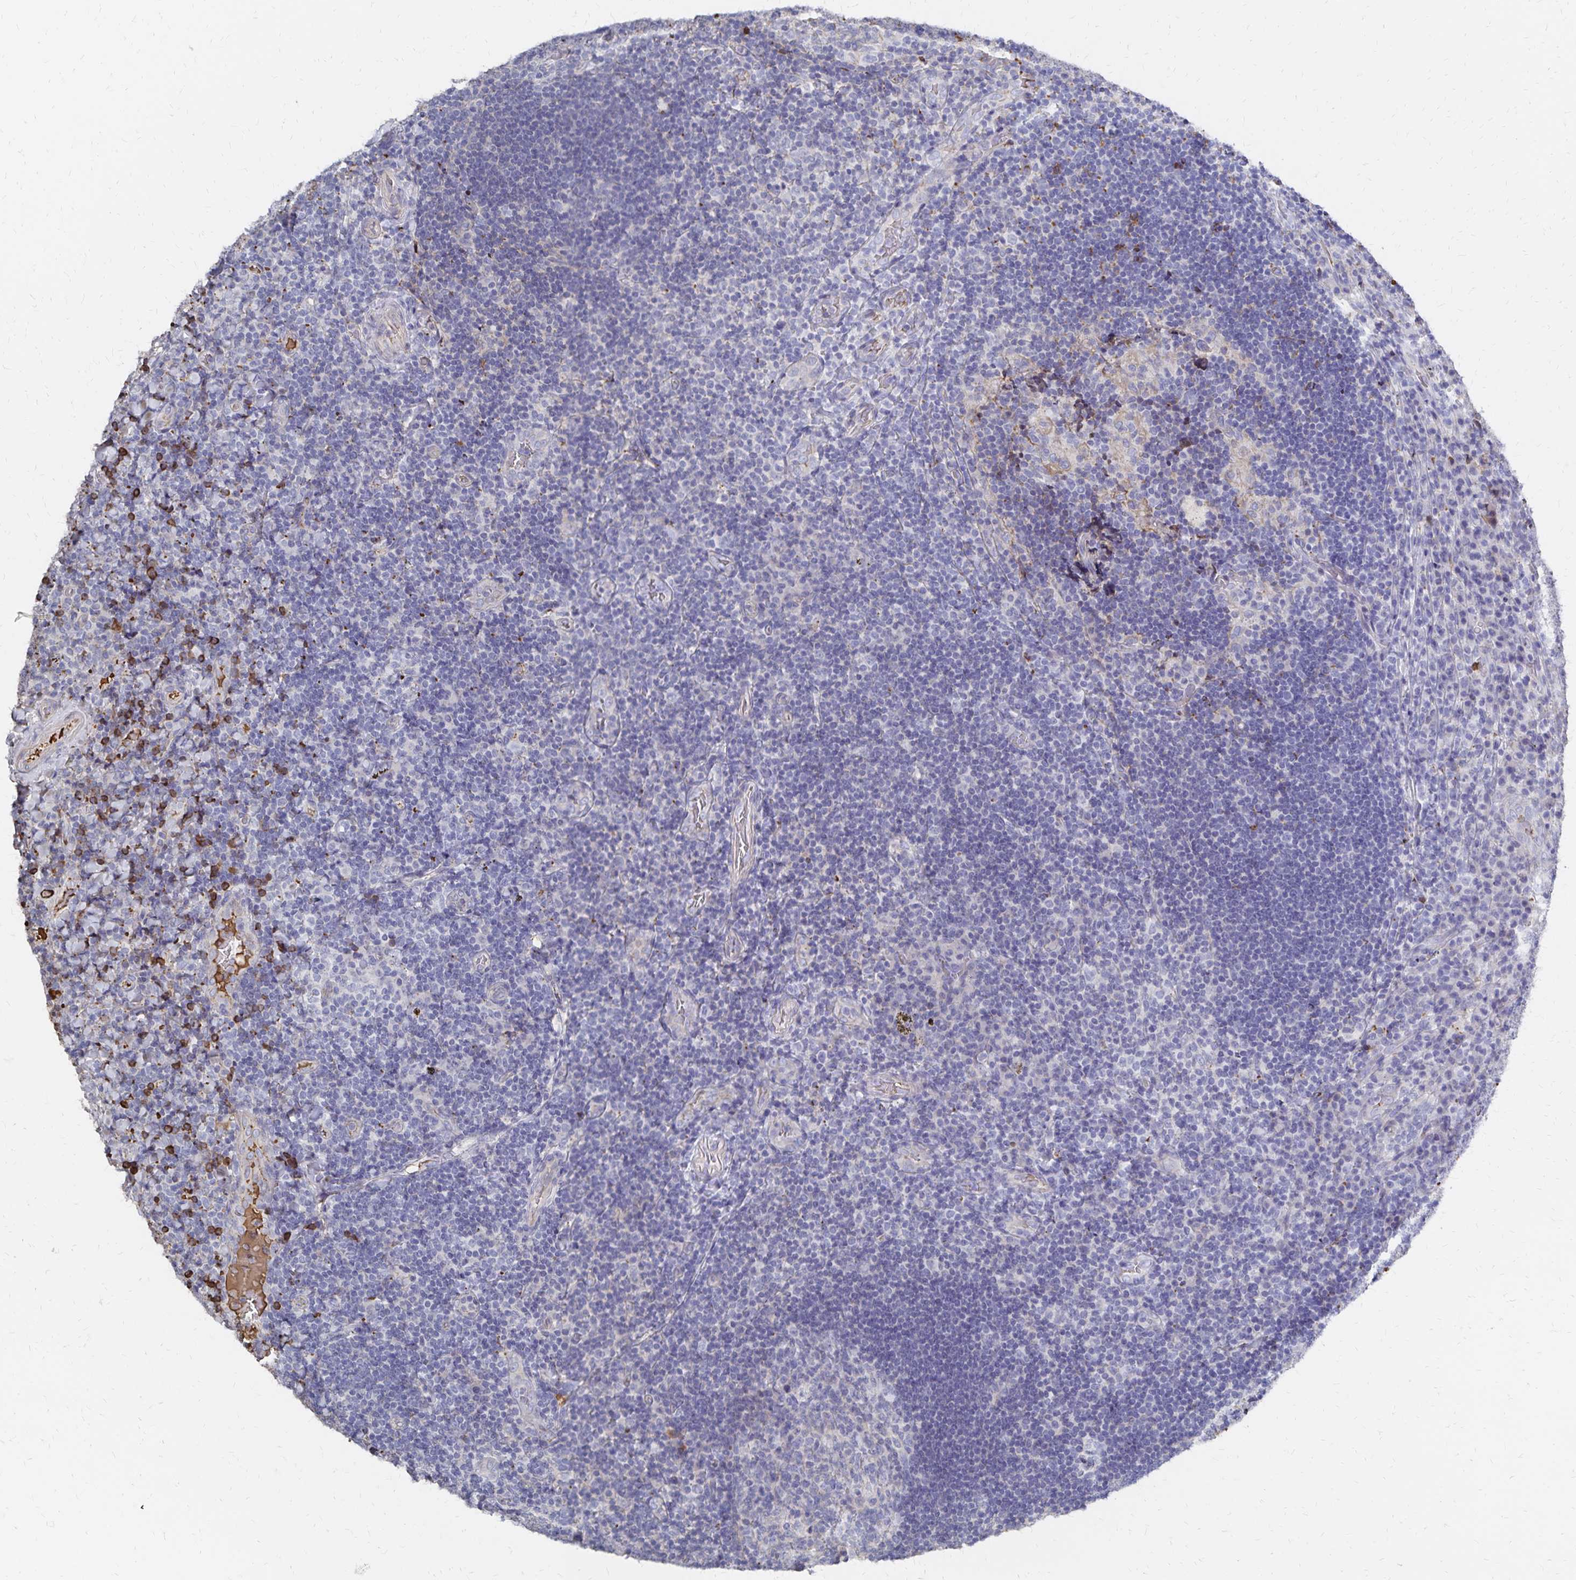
{"staining": {"intensity": "negative", "quantity": "none", "location": "none"}, "tissue": "tonsil", "cell_type": "Germinal center cells", "image_type": "normal", "snomed": [{"axis": "morphology", "description": "Normal tissue, NOS"}, {"axis": "topography", "description": "Tonsil"}], "caption": "Micrograph shows no protein expression in germinal center cells of normal tonsil.", "gene": "KISS1", "patient": {"sex": "male", "age": 17}}